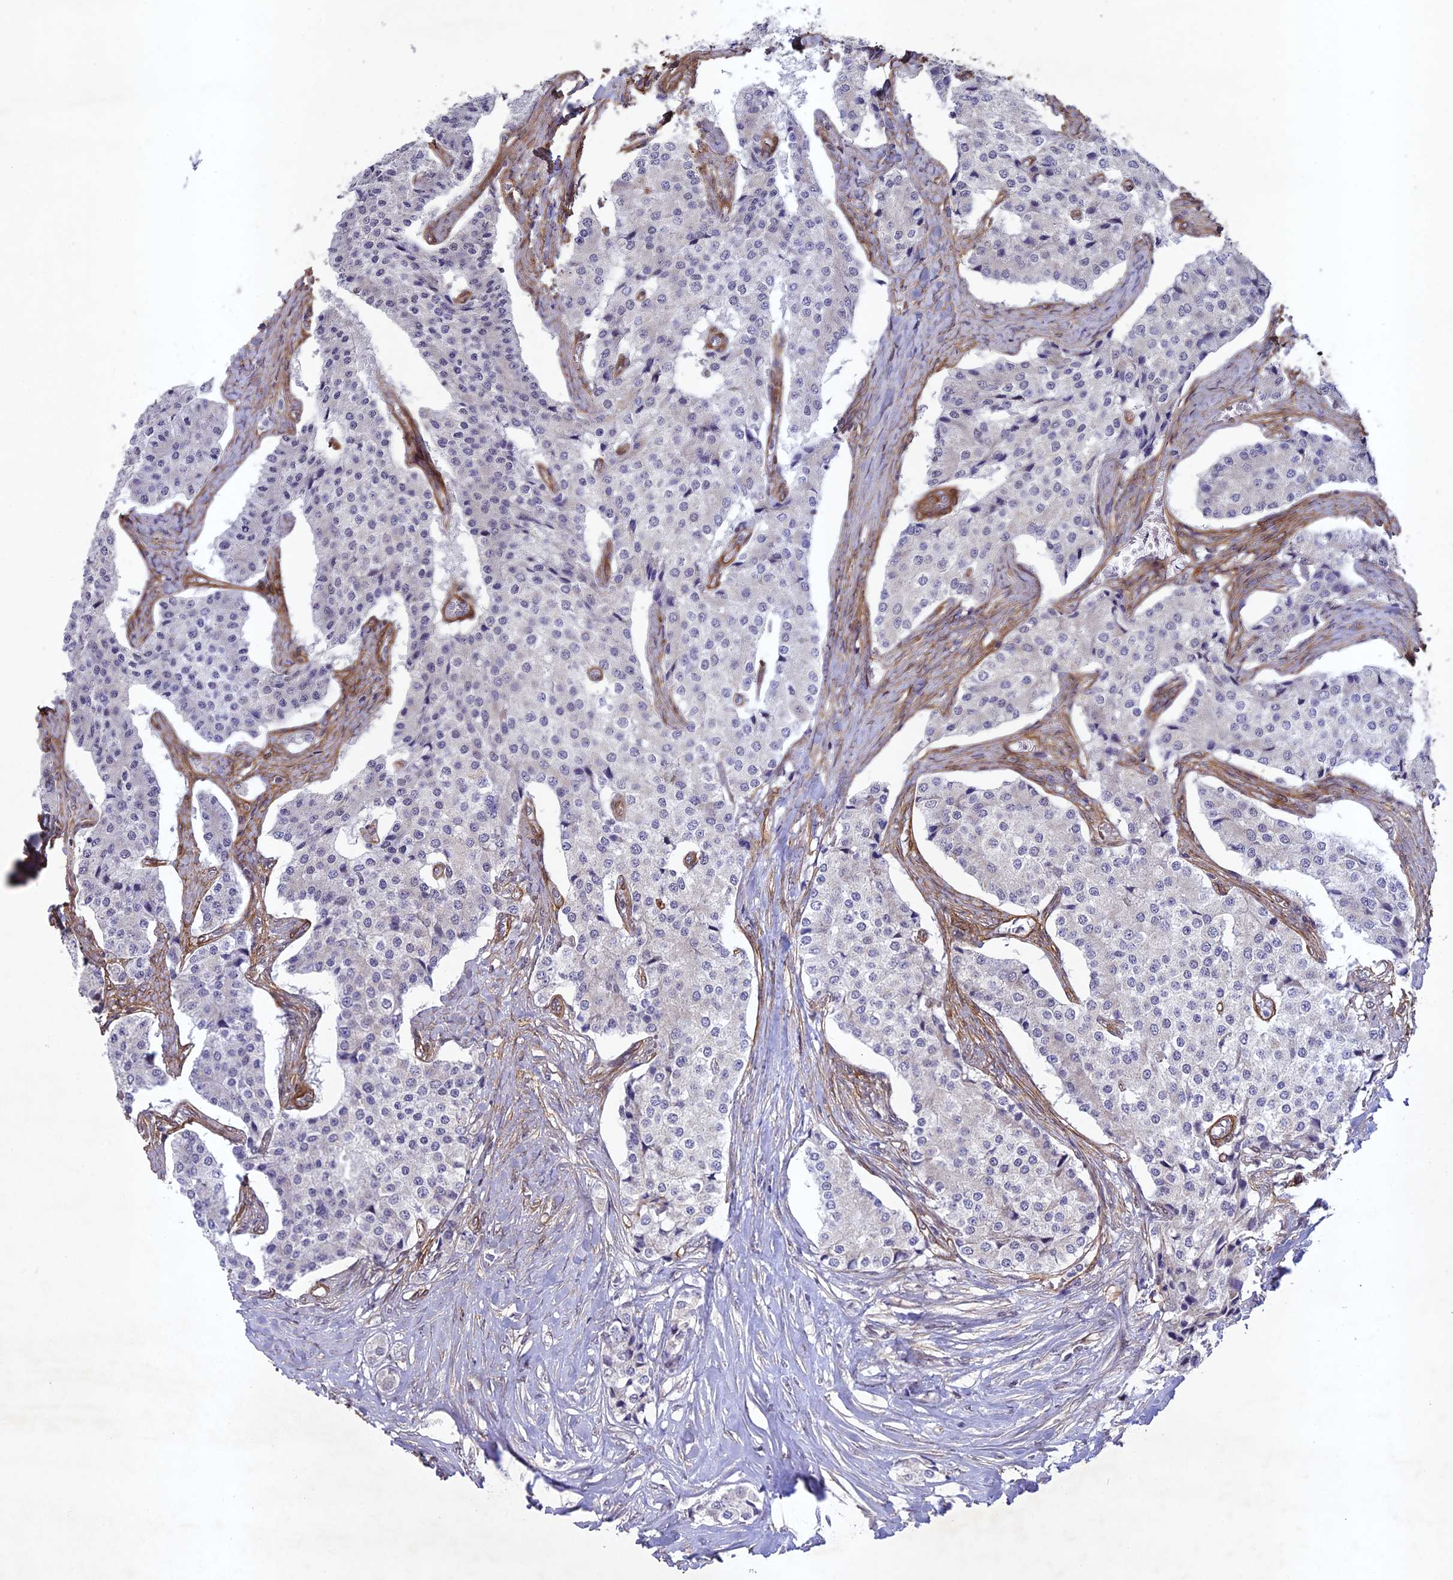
{"staining": {"intensity": "negative", "quantity": "none", "location": "none"}, "tissue": "carcinoid", "cell_type": "Tumor cells", "image_type": "cancer", "snomed": [{"axis": "morphology", "description": "Carcinoid, malignant, NOS"}, {"axis": "topography", "description": "Colon"}], "caption": "IHC micrograph of neoplastic tissue: carcinoid (malignant) stained with DAB reveals no significant protein expression in tumor cells.", "gene": "TNS1", "patient": {"sex": "female", "age": 52}}